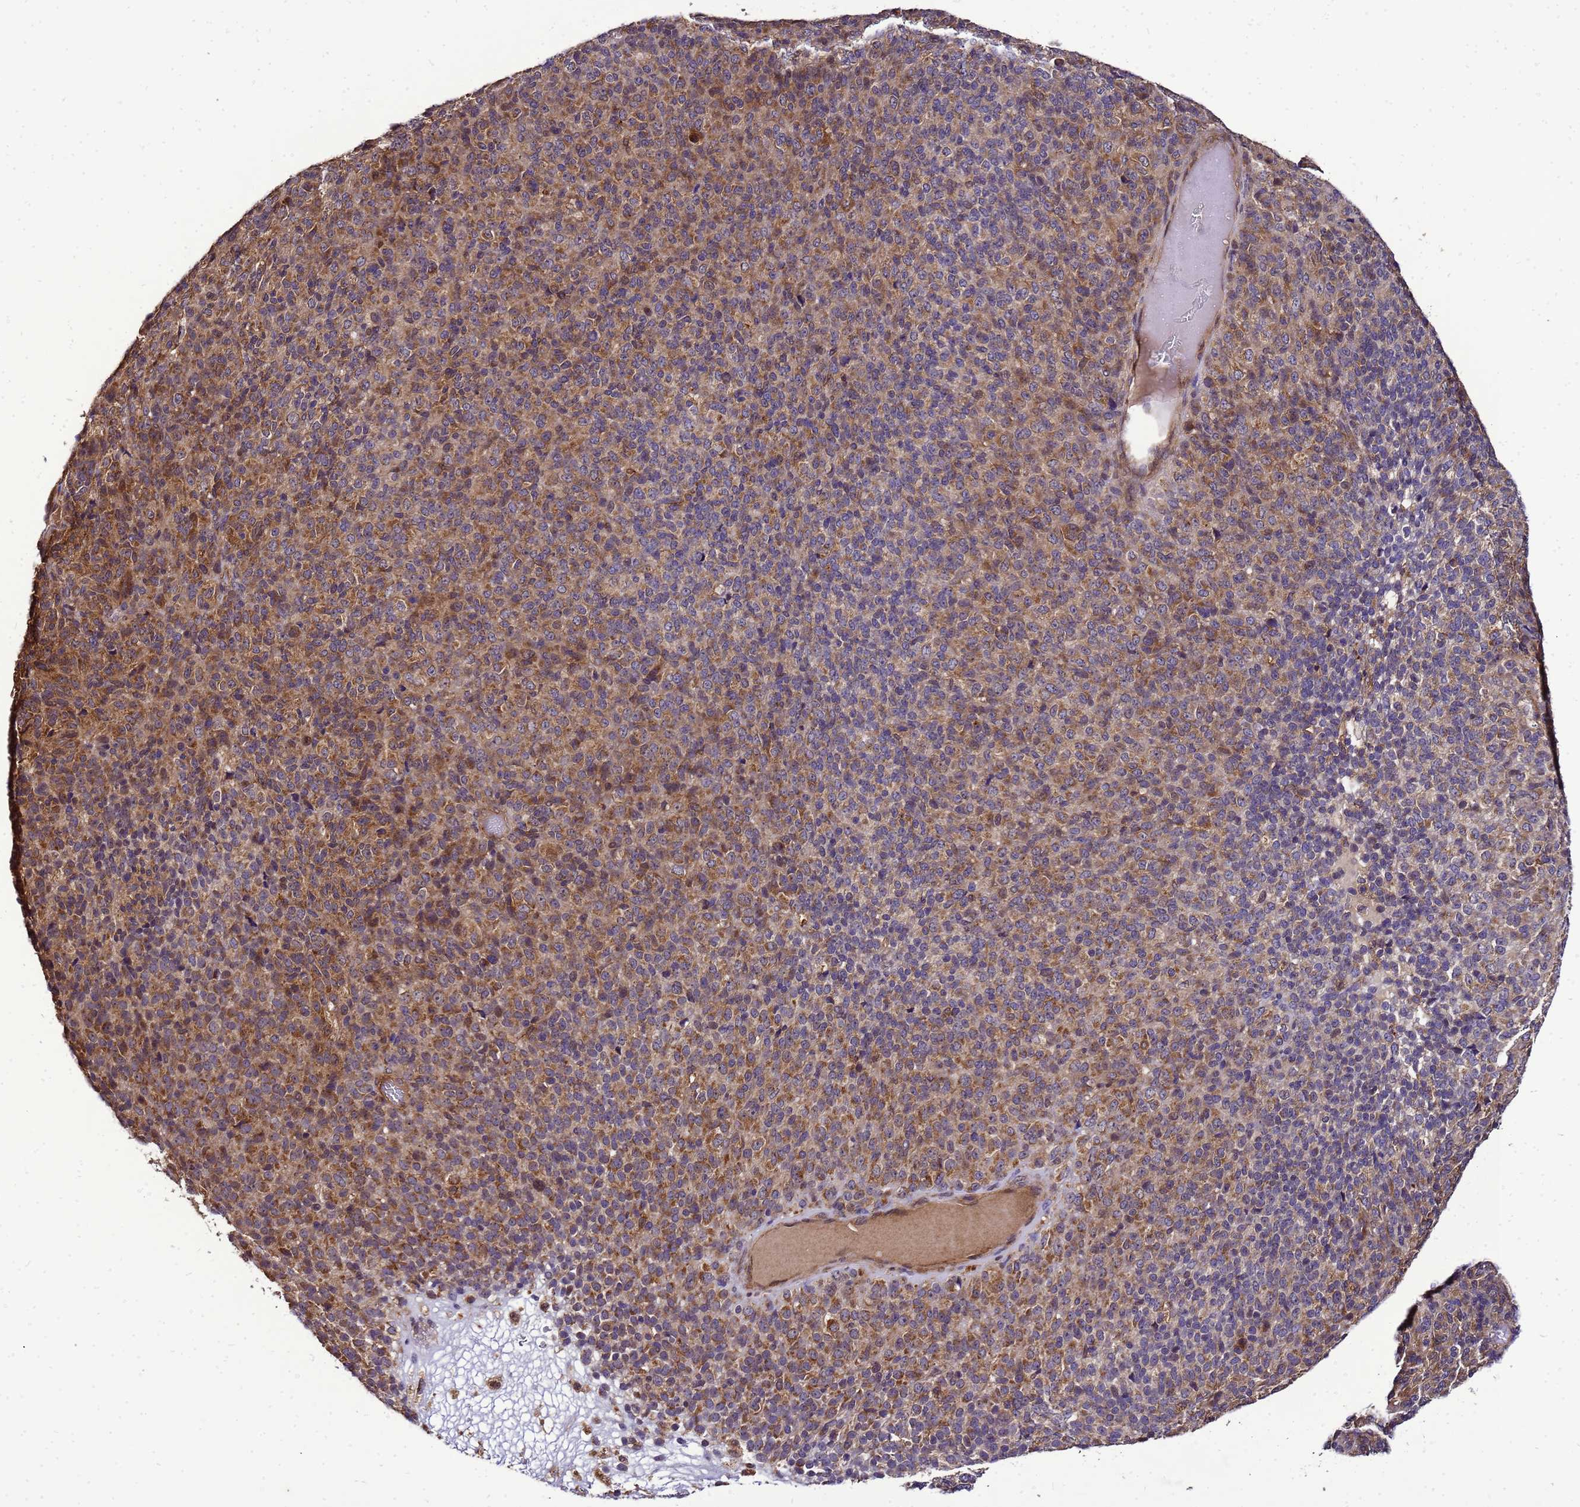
{"staining": {"intensity": "strong", "quantity": "25%-75%", "location": "cytoplasmic/membranous"}, "tissue": "melanoma", "cell_type": "Tumor cells", "image_type": "cancer", "snomed": [{"axis": "morphology", "description": "Malignant melanoma, Metastatic site"}, {"axis": "topography", "description": "Brain"}], "caption": "Immunohistochemical staining of human melanoma displays strong cytoplasmic/membranous protein staining in about 25%-75% of tumor cells.", "gene": "TRABD", "patient": {"sex": "female", "age": 56}}